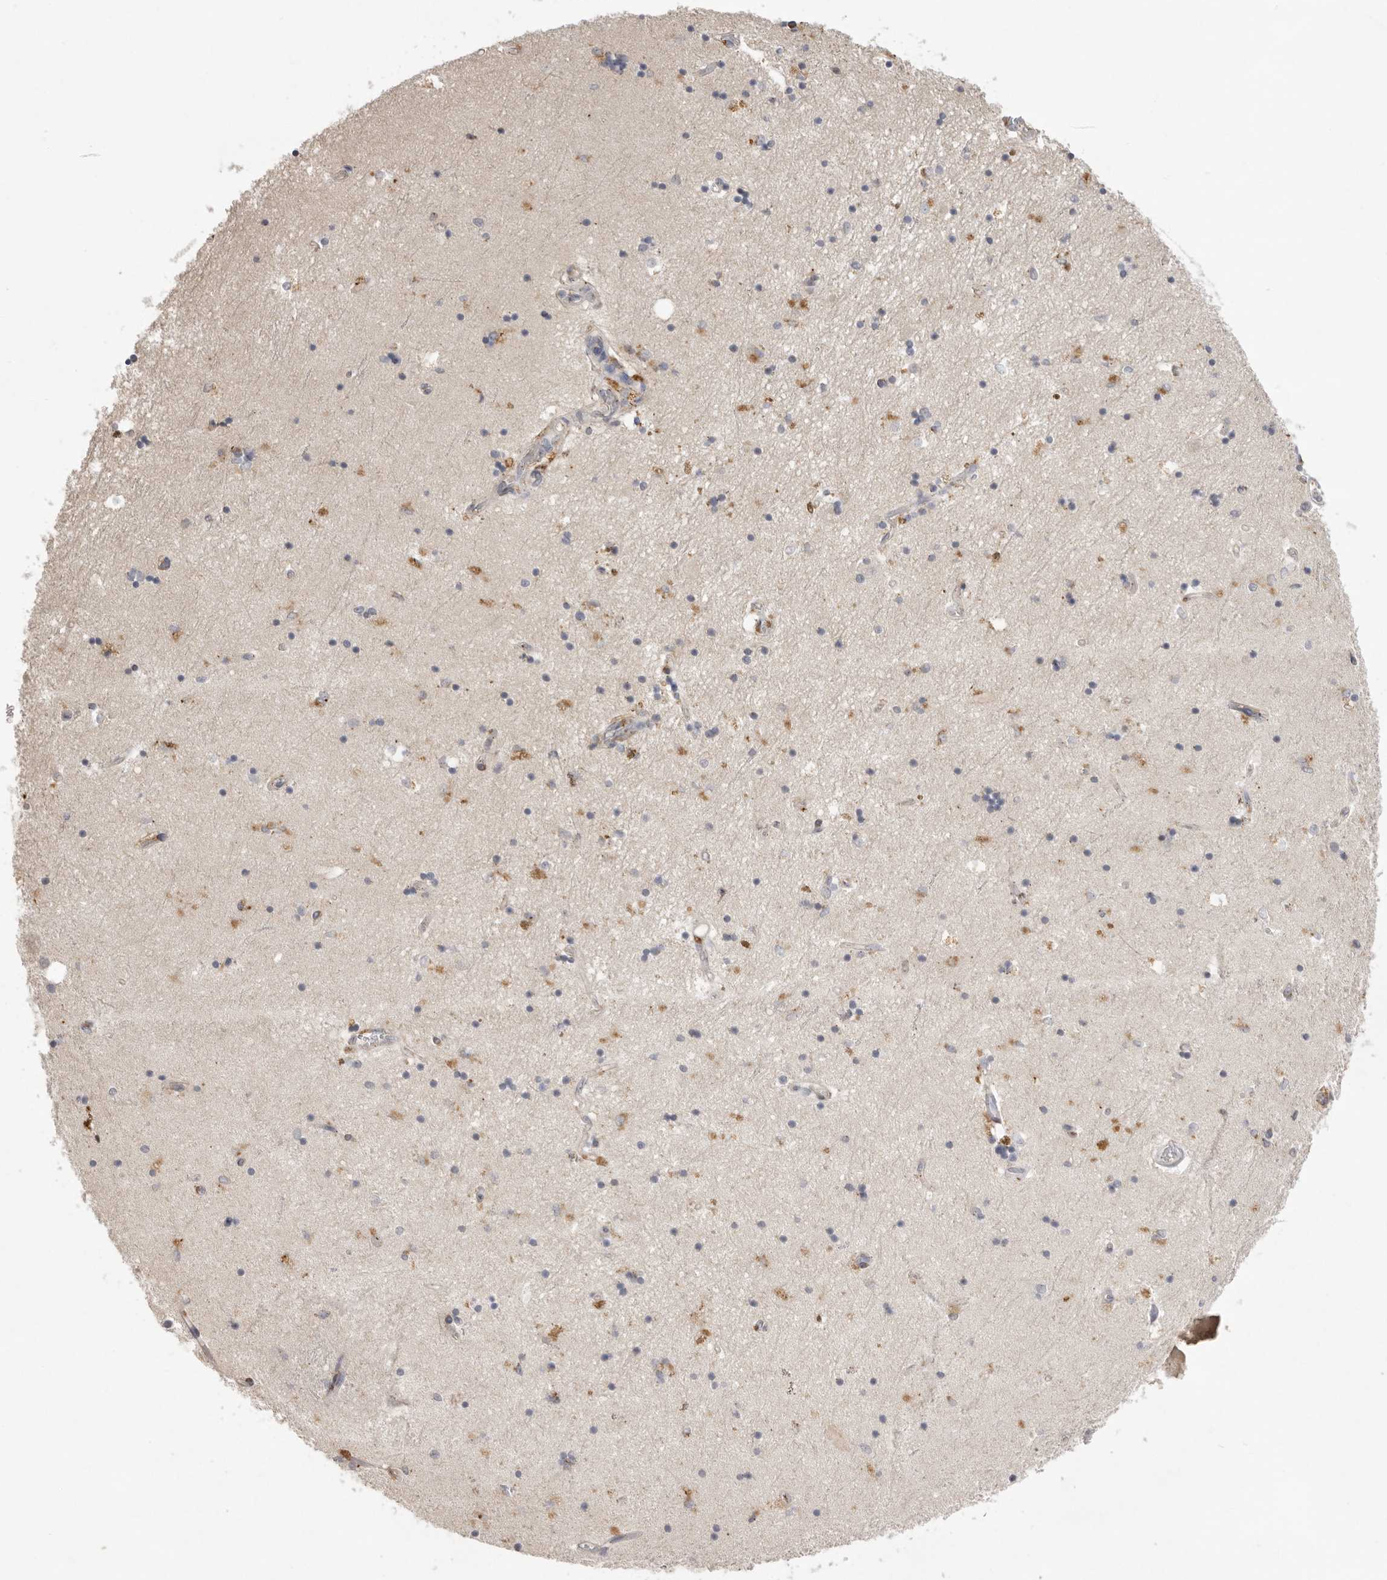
{"staining": {"intensity": "negative", "quantity": "none", "location": "none"}, "tissue": "hippocampus", "cell_type": "Glial cells", "image_type": "normal", "snomed": [{"axis": "morphology", "description": "Normal tissue, NOS"}, {"axis": "topography", "description": "Hippocampus"}], "caption": "A photomicrograph of human hippocampus is negative for staining in glial cells. (Brightfield microscopy of DAB immunohistochemistry at high magnification).", "gene": "TLR3", "patient": {"sex": "male", "age": 45}}